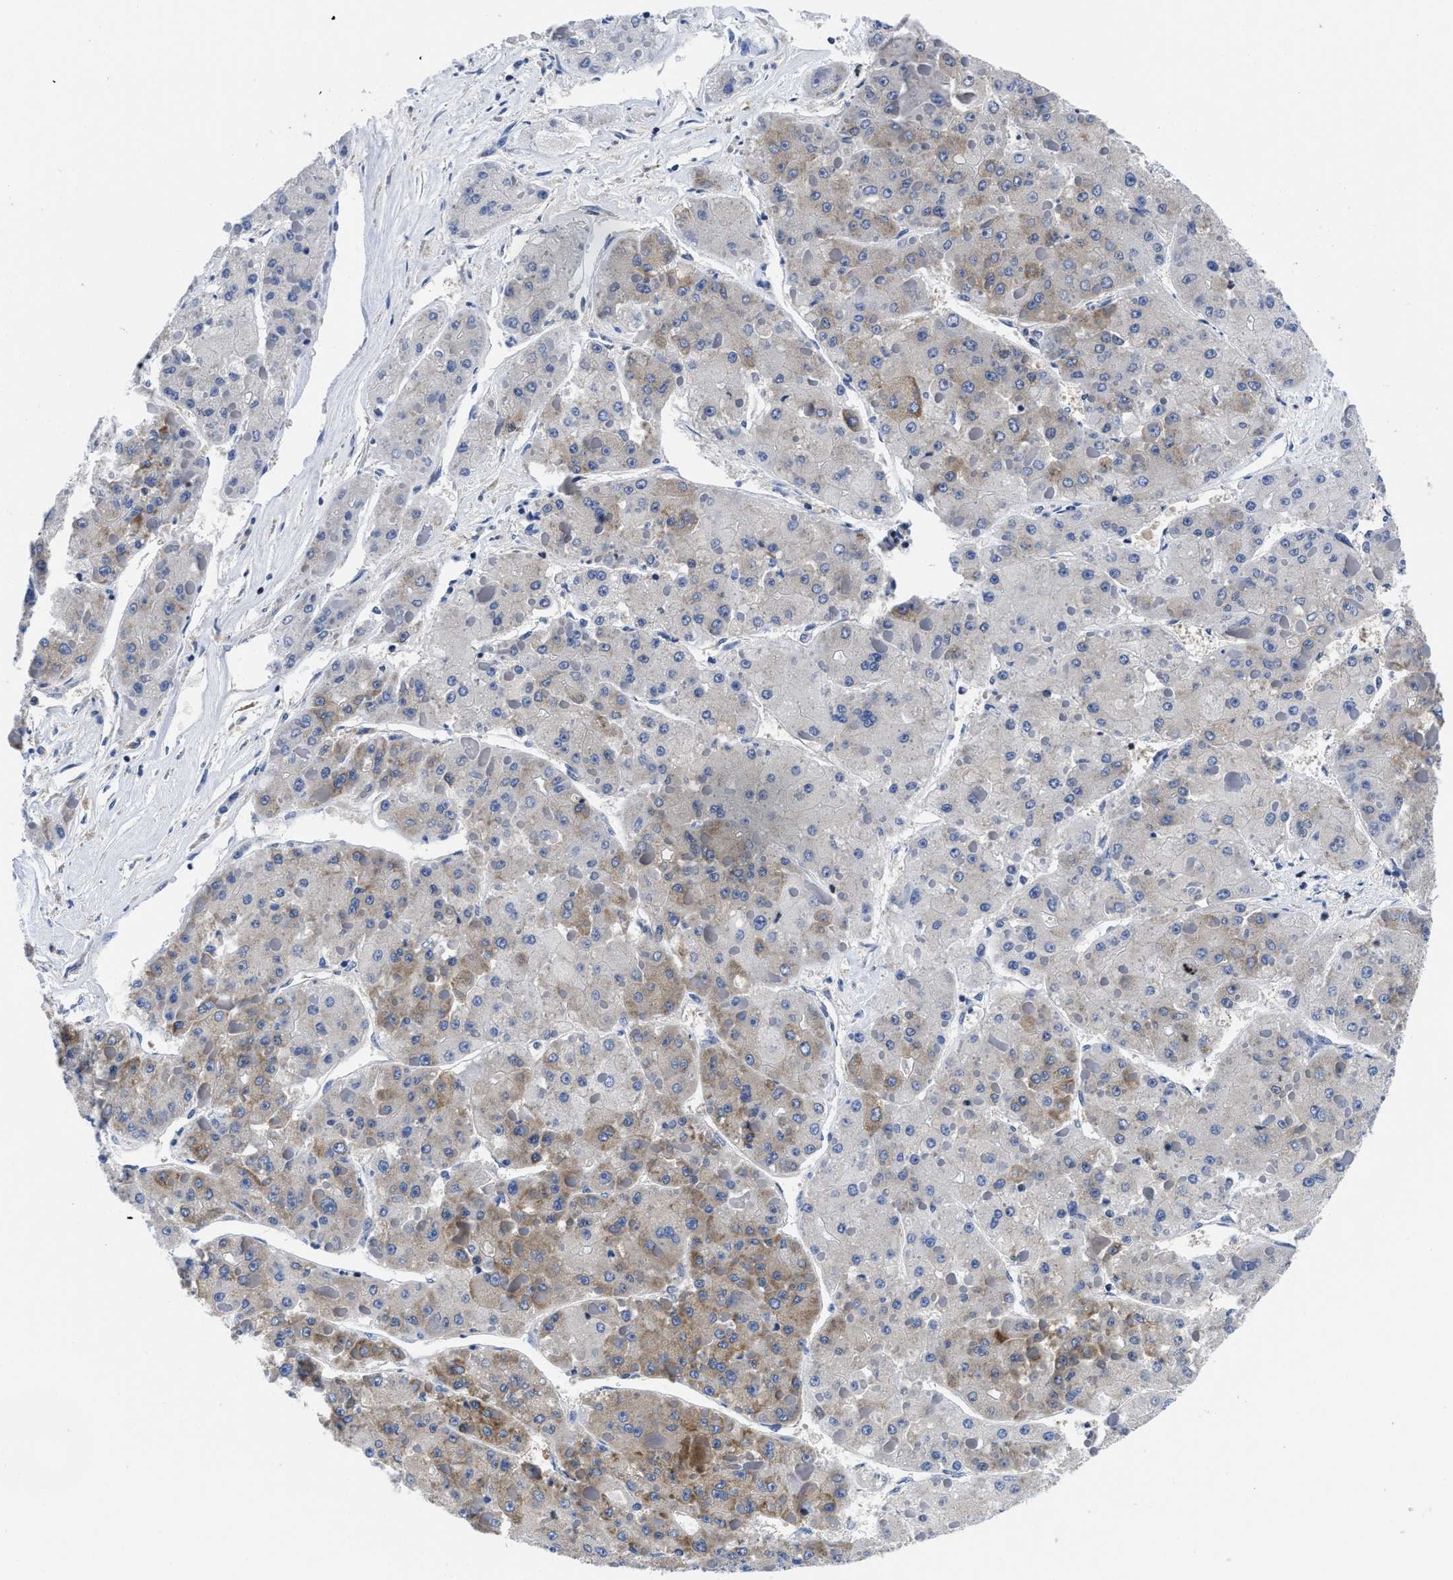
{"staining": {"intensity": "weak", "quantity": "<25%", "location": "cytoplasmic/membranous"}, "tissue": "liver cancer", "cell_type": "Tumor cells", "image_type": "cancer", "snomed": [{"axis": "morphology", "description": "Carcinoma, Hepatocellular, NOS"}, {"axis": "topography", "description": "Liver"}], "caption": "Immunohistochemistry (IHC) micrograph of hepatocellular carcinoma (liver) stained for a protein (brown), which reveals no positivity in tumor cells.", "gene": "YARS1", "patient": {"sex": "female", "age": 73}}